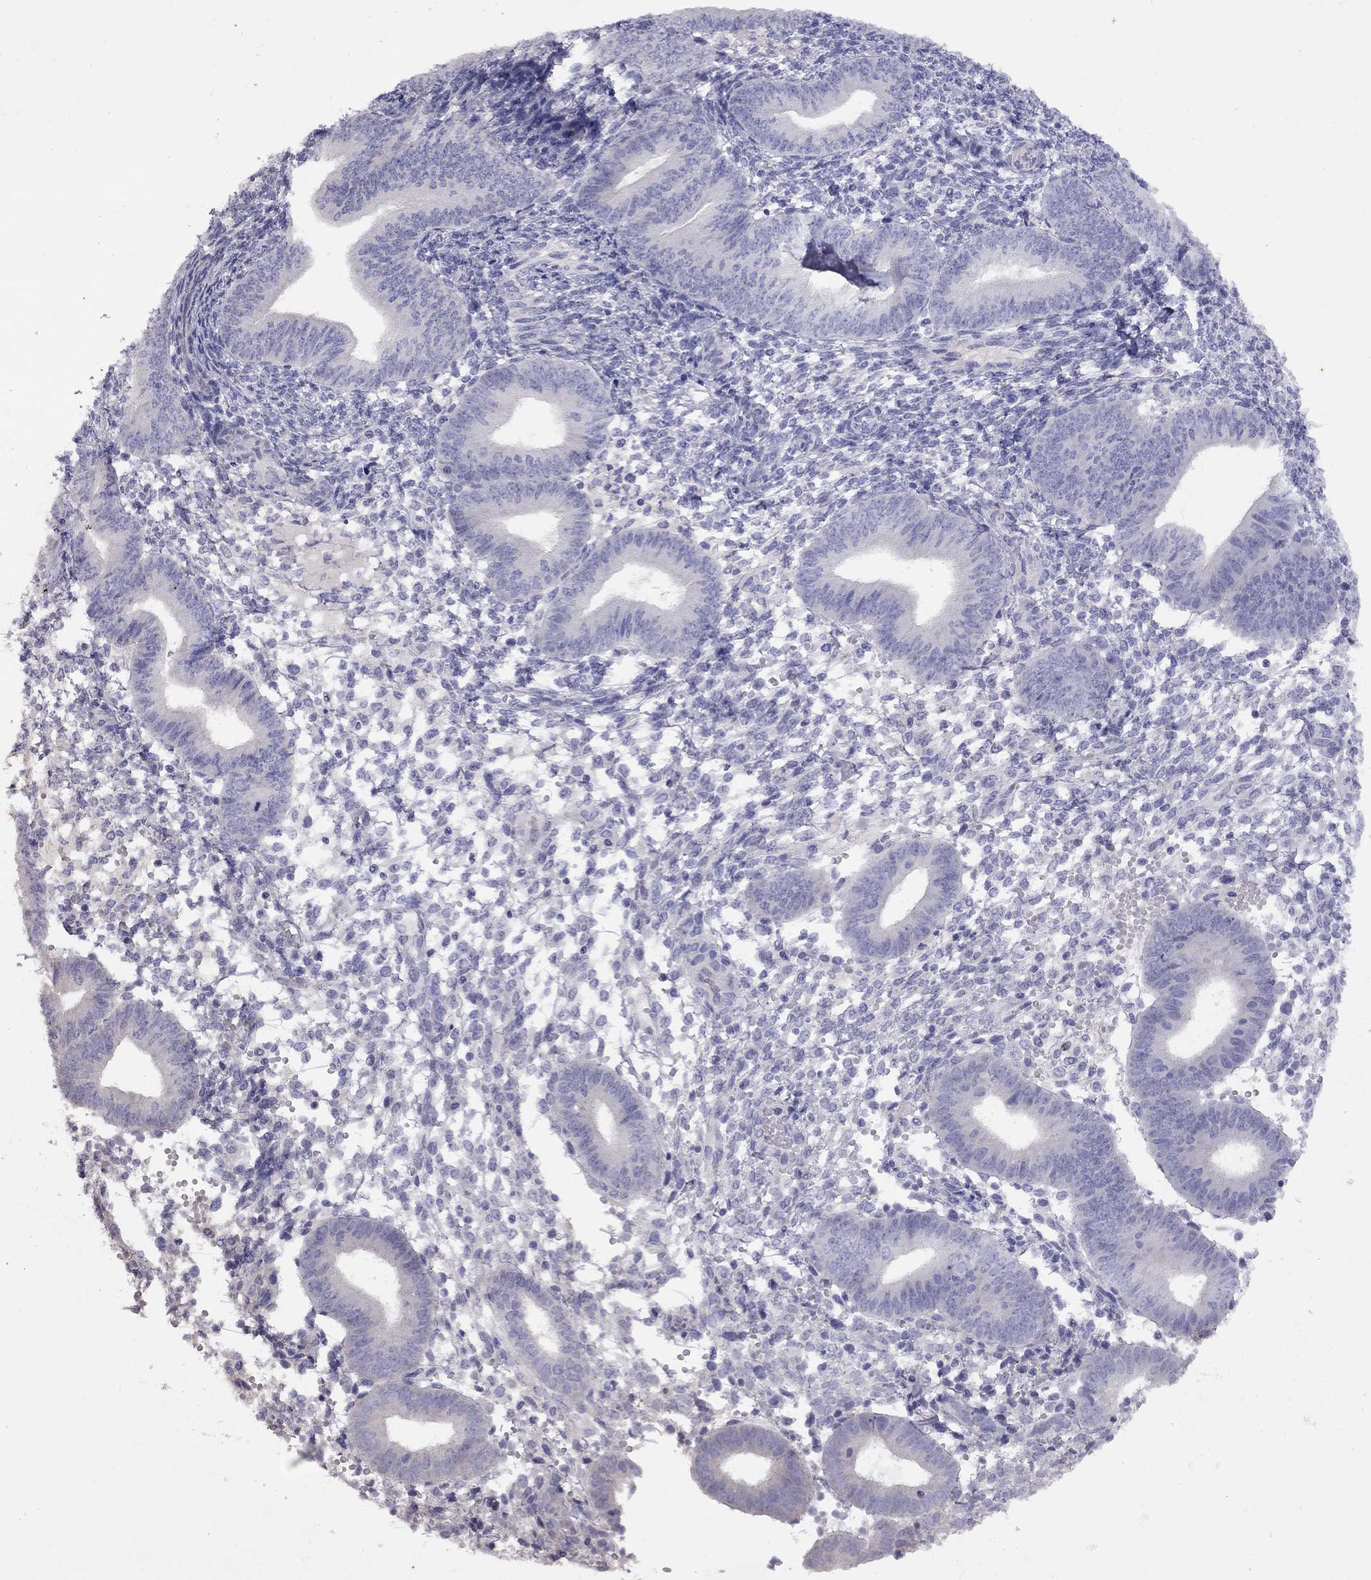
{"staining": {"intensity": "negative", "quantity": "none", "location": "none"}, "tissue": "endometrium", "cell_type": "Cells in endometrial stroma", "image_type": "normal", "snomed": [{"axis": "morphology", "description": "Normal tissue, NOS"}, {"axis": "topography", "description": "Endometrium"}], "caption": "This is an immunohistochemistry (IHC) micrograph of unremarkable endometrium. There is no expression in cells in endometrial stroma.", "gene": "GNAT3", "patient": {"sex": "female", "age": 39}}